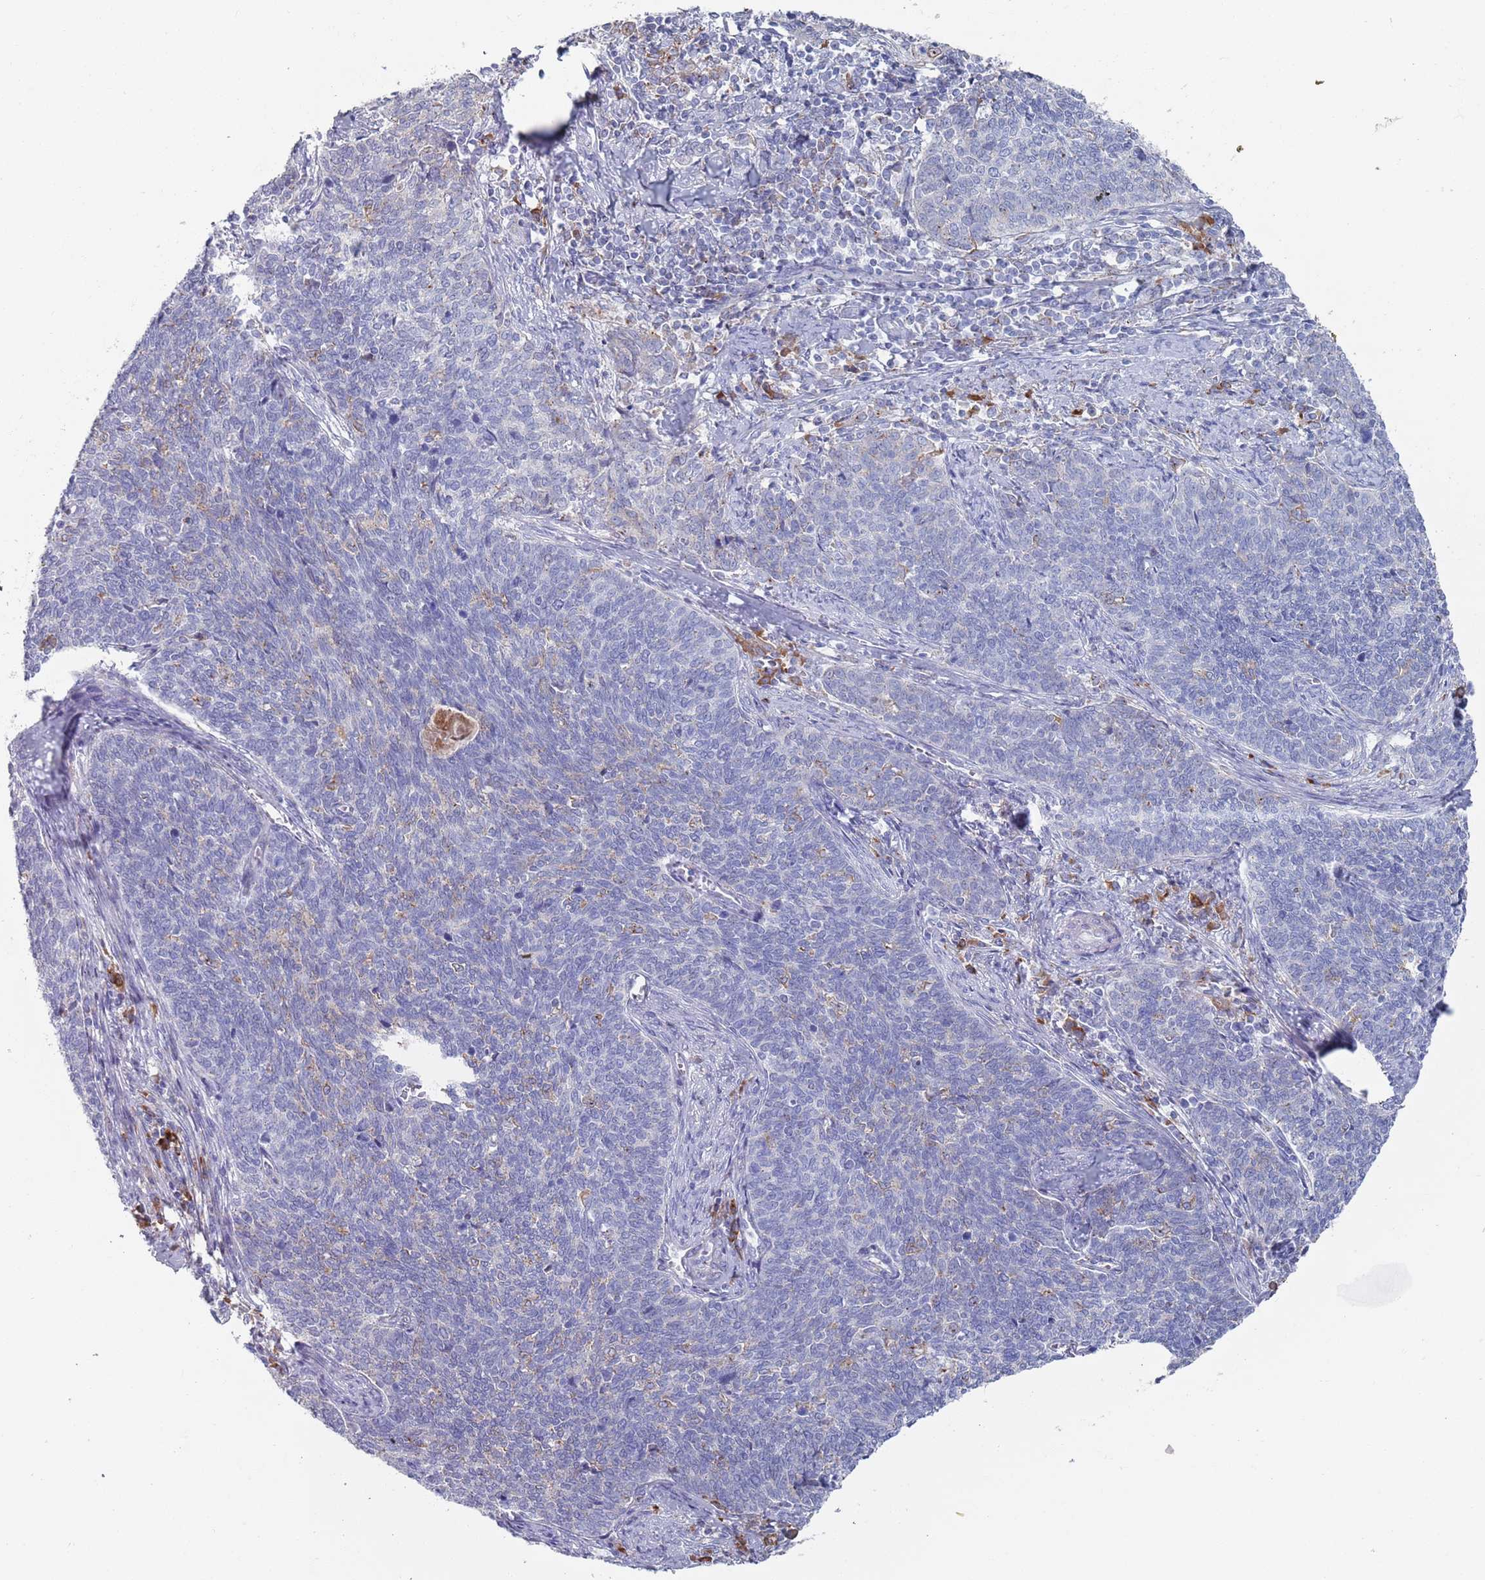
{"staining": {"intensity": "negative", "quantity": "none", "location": "none"}, "tissue": "cervical cancer", "cell_type": "Tumor cells", "image_type": "cancer", "snomed": [{"axis": "morphology", "description": "Squamous cell carcinoma, NOS"}, {"axis": "topography", "description": "Cervix"}], "caption": "Immunohistochemistry (IHC) histopathology image of cervical squamous cell carcinoma stained for a protein (brown), which displays no staining in tumor cells. (Immunohistochemistry (IHC), brightfield microscopy, high magnification).", "gene": "MAT1A", "patient": {"sex": "female", "age": 39}}